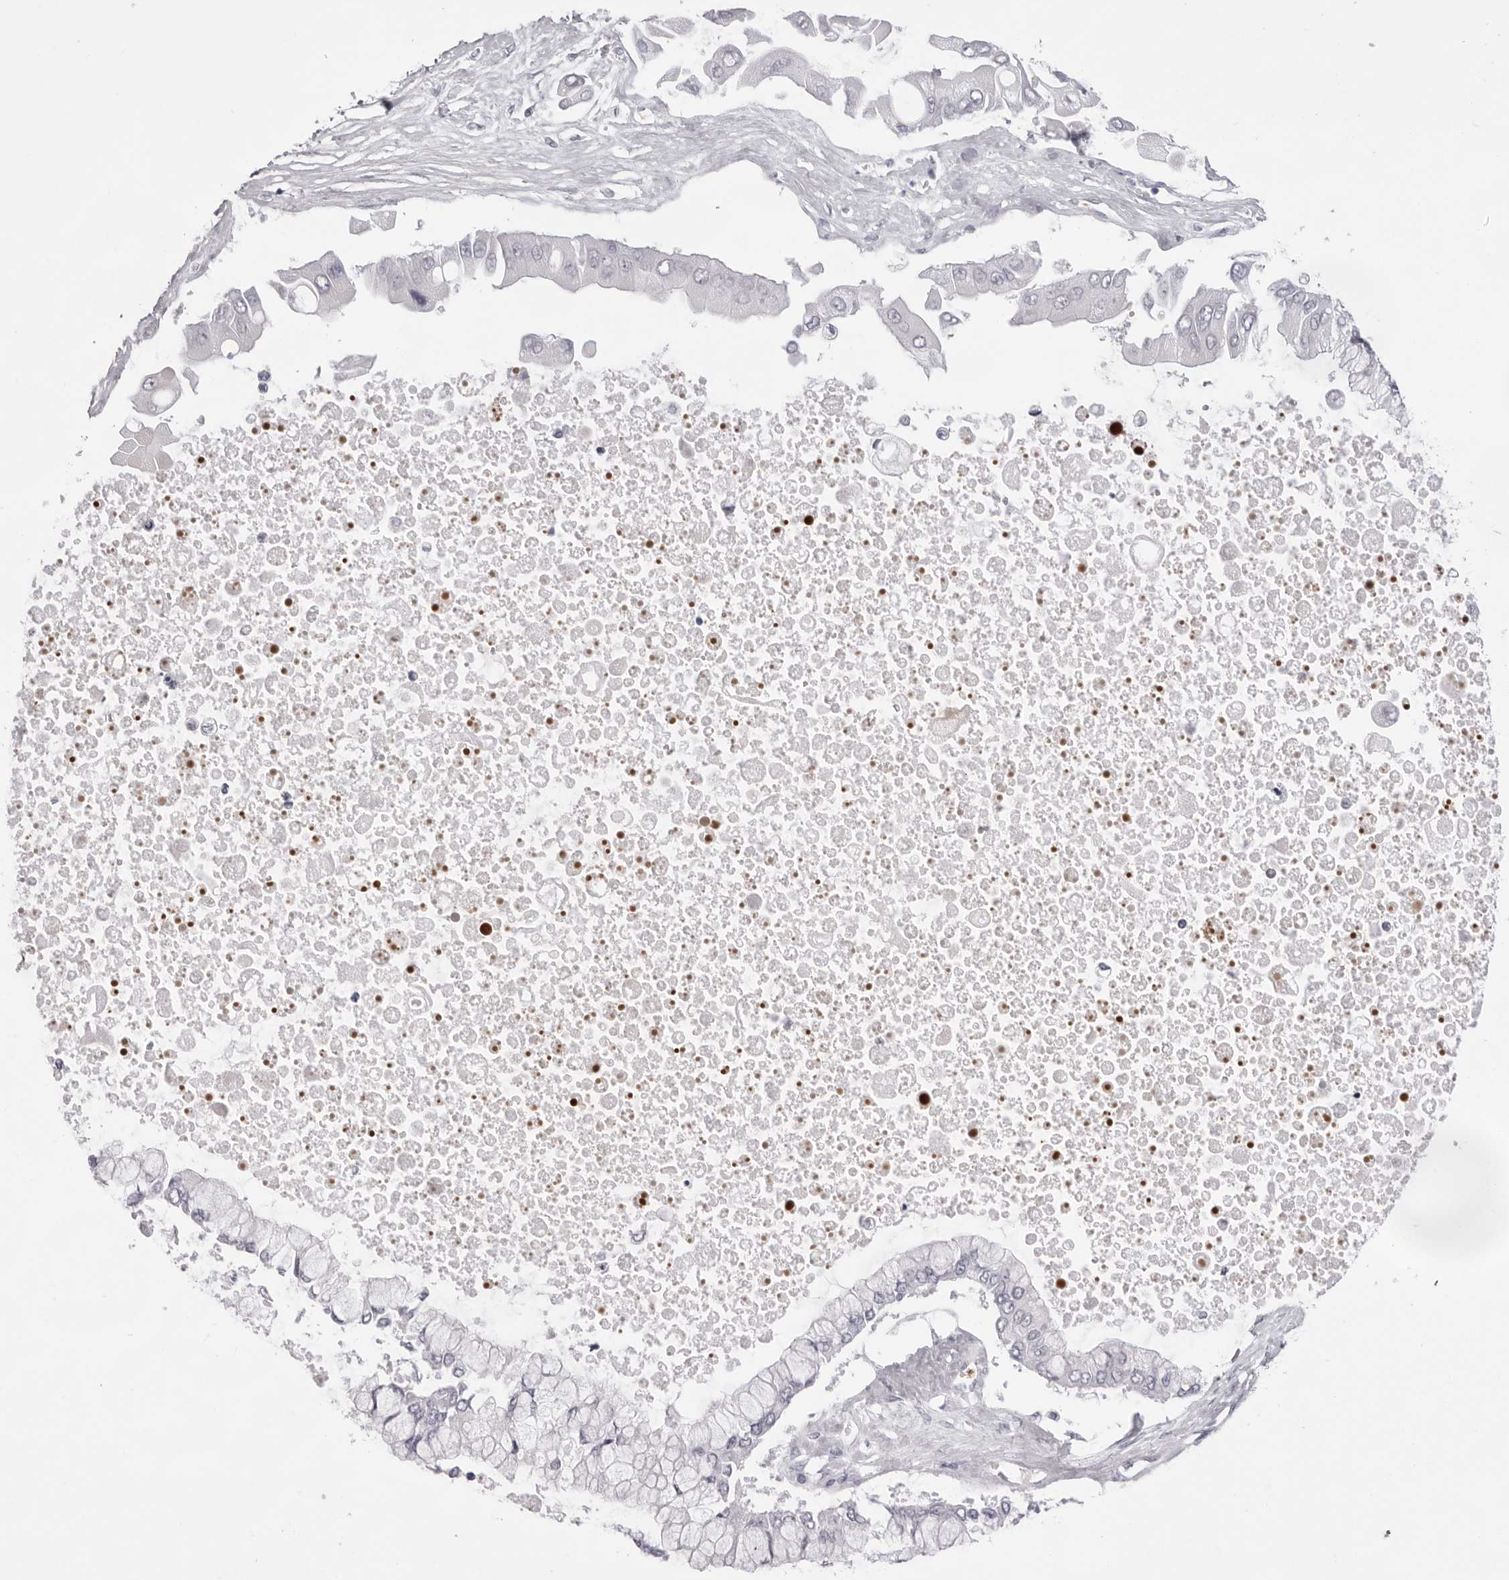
{"staining": {"intensity": "negative", "quantity": "none", "location": "none"}, "tissue": "liver cancer", "cell_type": "Tumor cells", "image_type": "cancer", "snomed": [{"axis": "morphology", "description": "Cholangiocarcinoma"}, {"axis": "topography", "description": "Liver"}], "caption": "IHC histopathology image of neoplastic tissue: liver cancer (cholangiocarcinoma) stained with DAB reveals no significant protein staining in tumor cells. The staining is performed using DAB (3,3'-diaminobenzidine) brown chromogen with nuclei counter-stained in using hematoxylin.", "gene": "SPTA1", "patient": {"sex": "male", "age": 50}}